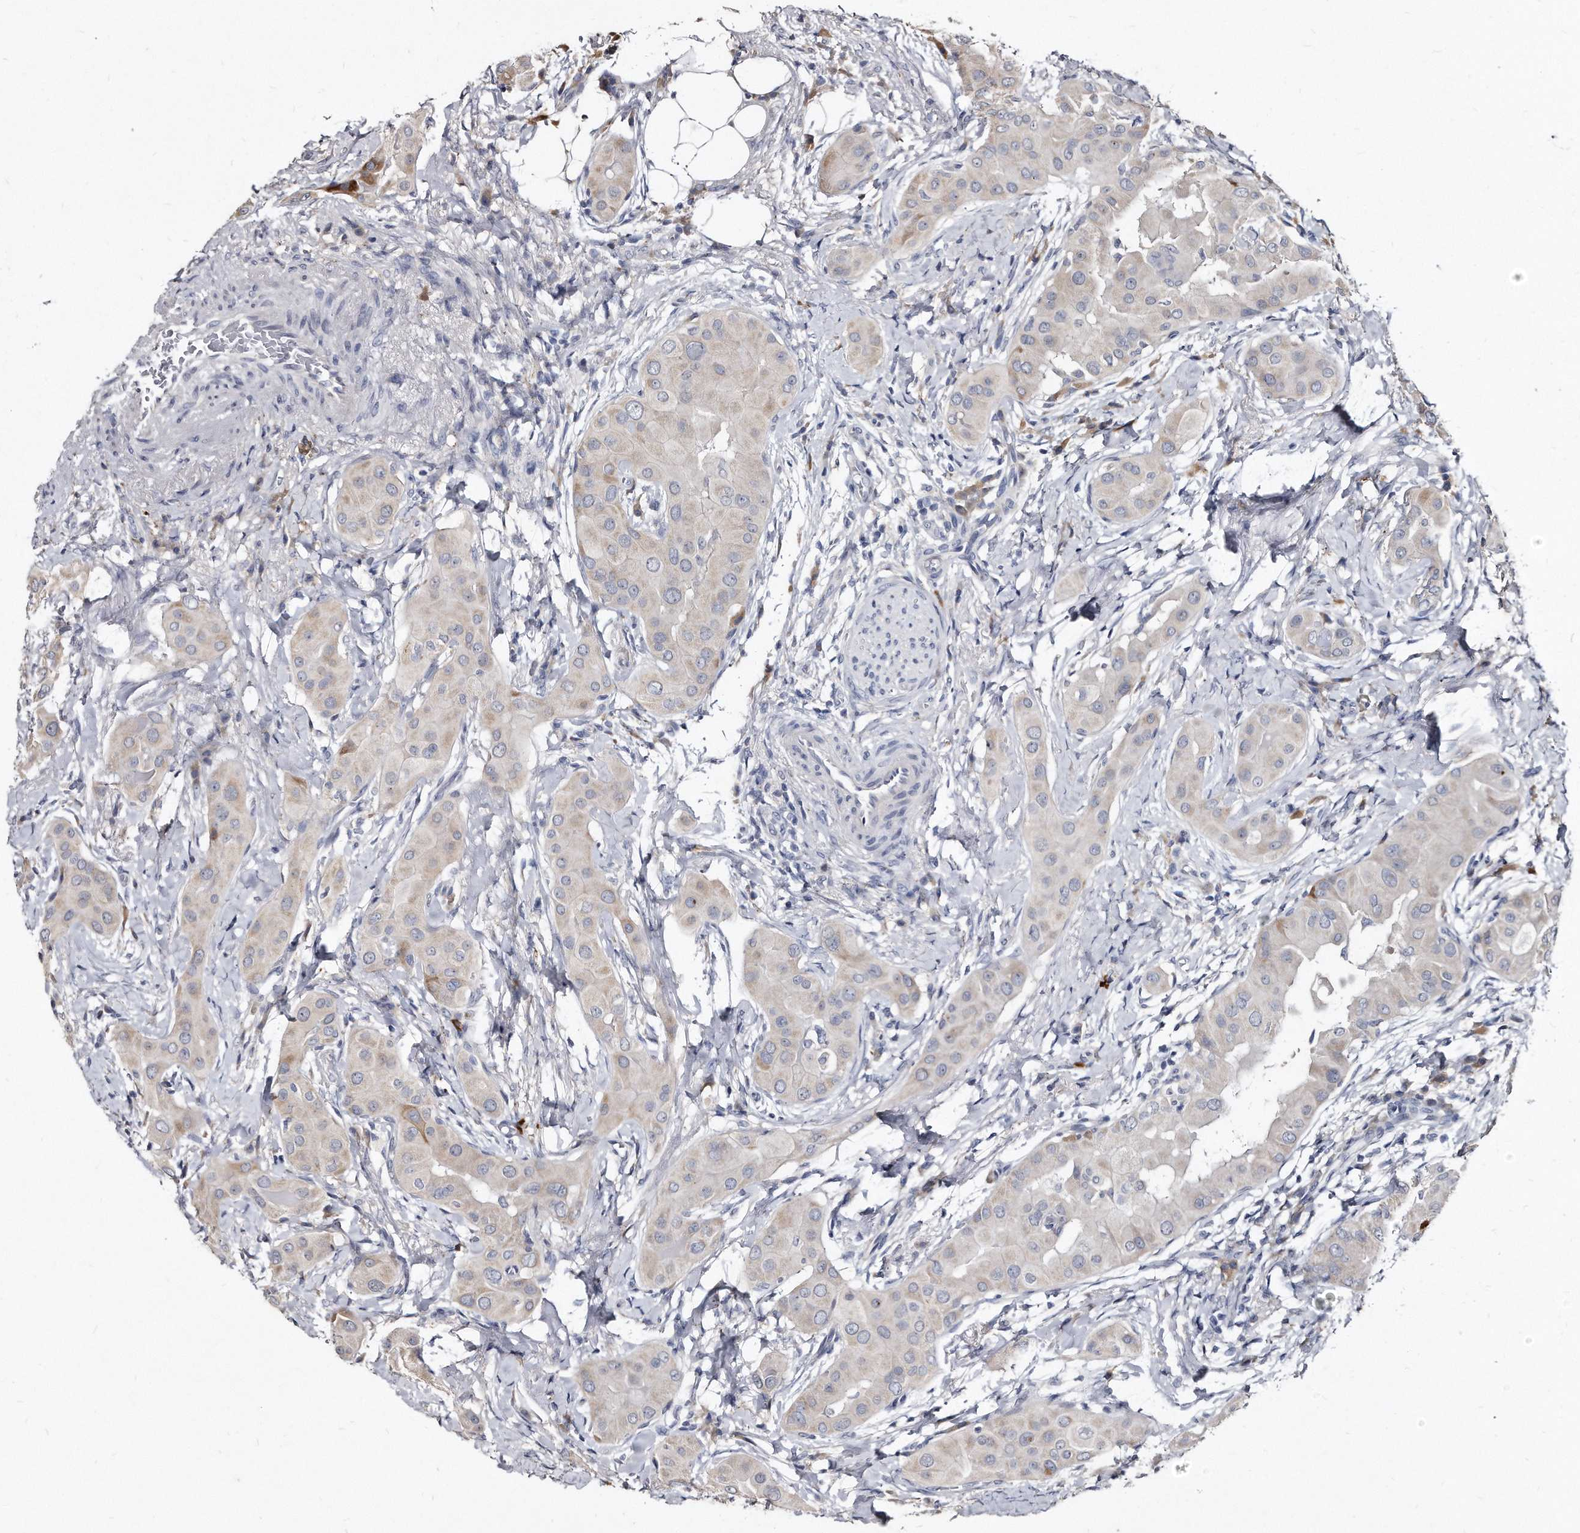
{"staining": {"intensity": "moderate", "quantity": "25%-75%", "location": "cytoplasmic/membranous"}, "tissue": "thyroid cancer", "cell_type": "Tumor cells", "image_type": "cancer", "snomed": [{"axis": "morphology", "description": "Papillary adenocarcinoma, NOS"}, {"axis": "topography", "description": "Thyroid gland"}], "caption": "Moderate cytoplasmic/membranous expression for a protein is appreciated in about 25%-75% of tumor cells of papillary adenocarcinoma (thyroid) using immunohistochemistry (IHC).", "gene": "KLHDC3", "patient": {"sex": "male", "age": 33}}